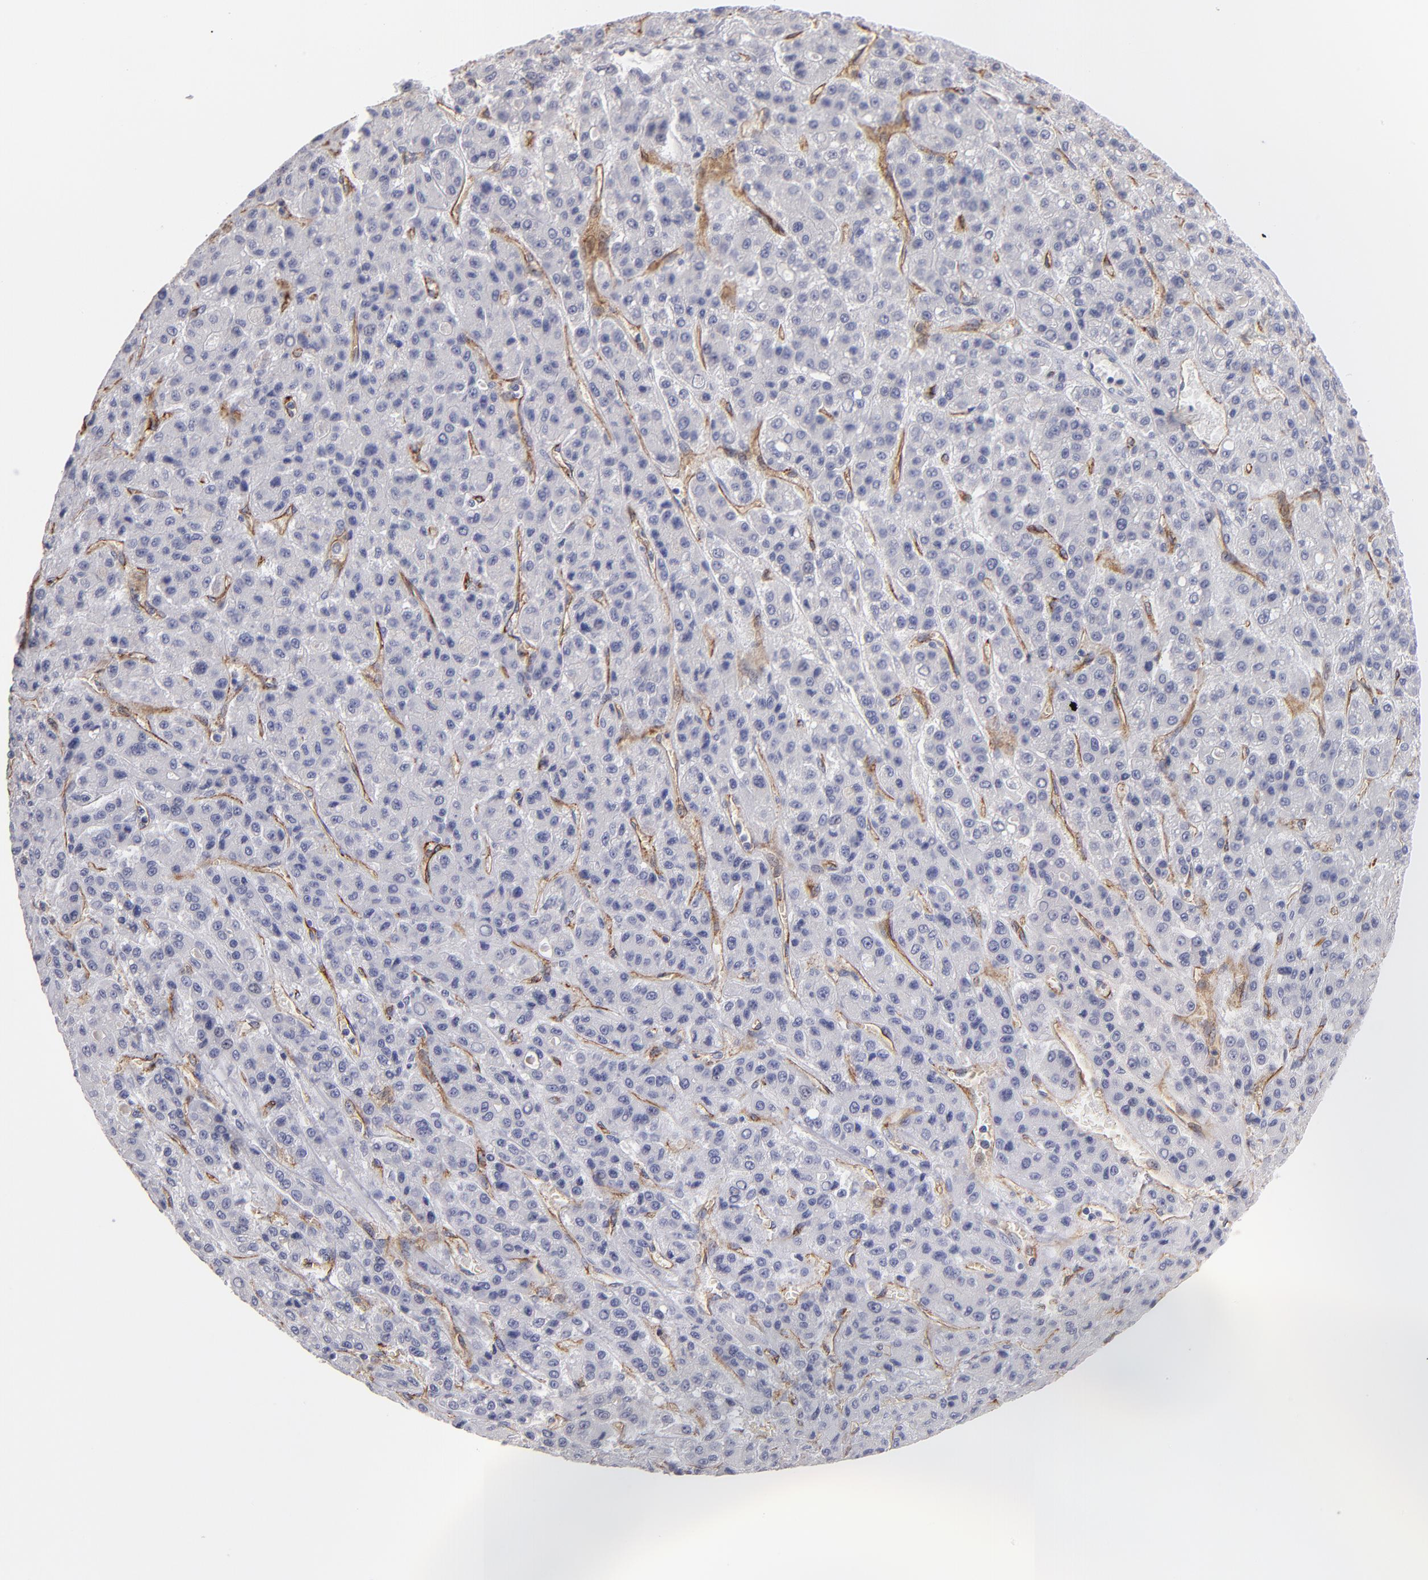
{"staining": {"intensity": "negative", "quantity": "none", "location": "none"}, "tissue": "liver cancer", "cell_type": "Tumor cells", "image_type": "cancer", "snomed": [{"axis": "morphology", "description": "Carcinoma, Hepatocellular, NOS"}, {"axis": "topography", "description": "Liver"}], "caption": "Immunohistochemistry (IHC) photomicrograph of neoplastic tissue: human liver hepatocellular carcinoma stained with DAB demonstrates no significant protein staining in tumor cells.", "gene": "PLVAP", "patient": {"sex": "male", "age": 70}}